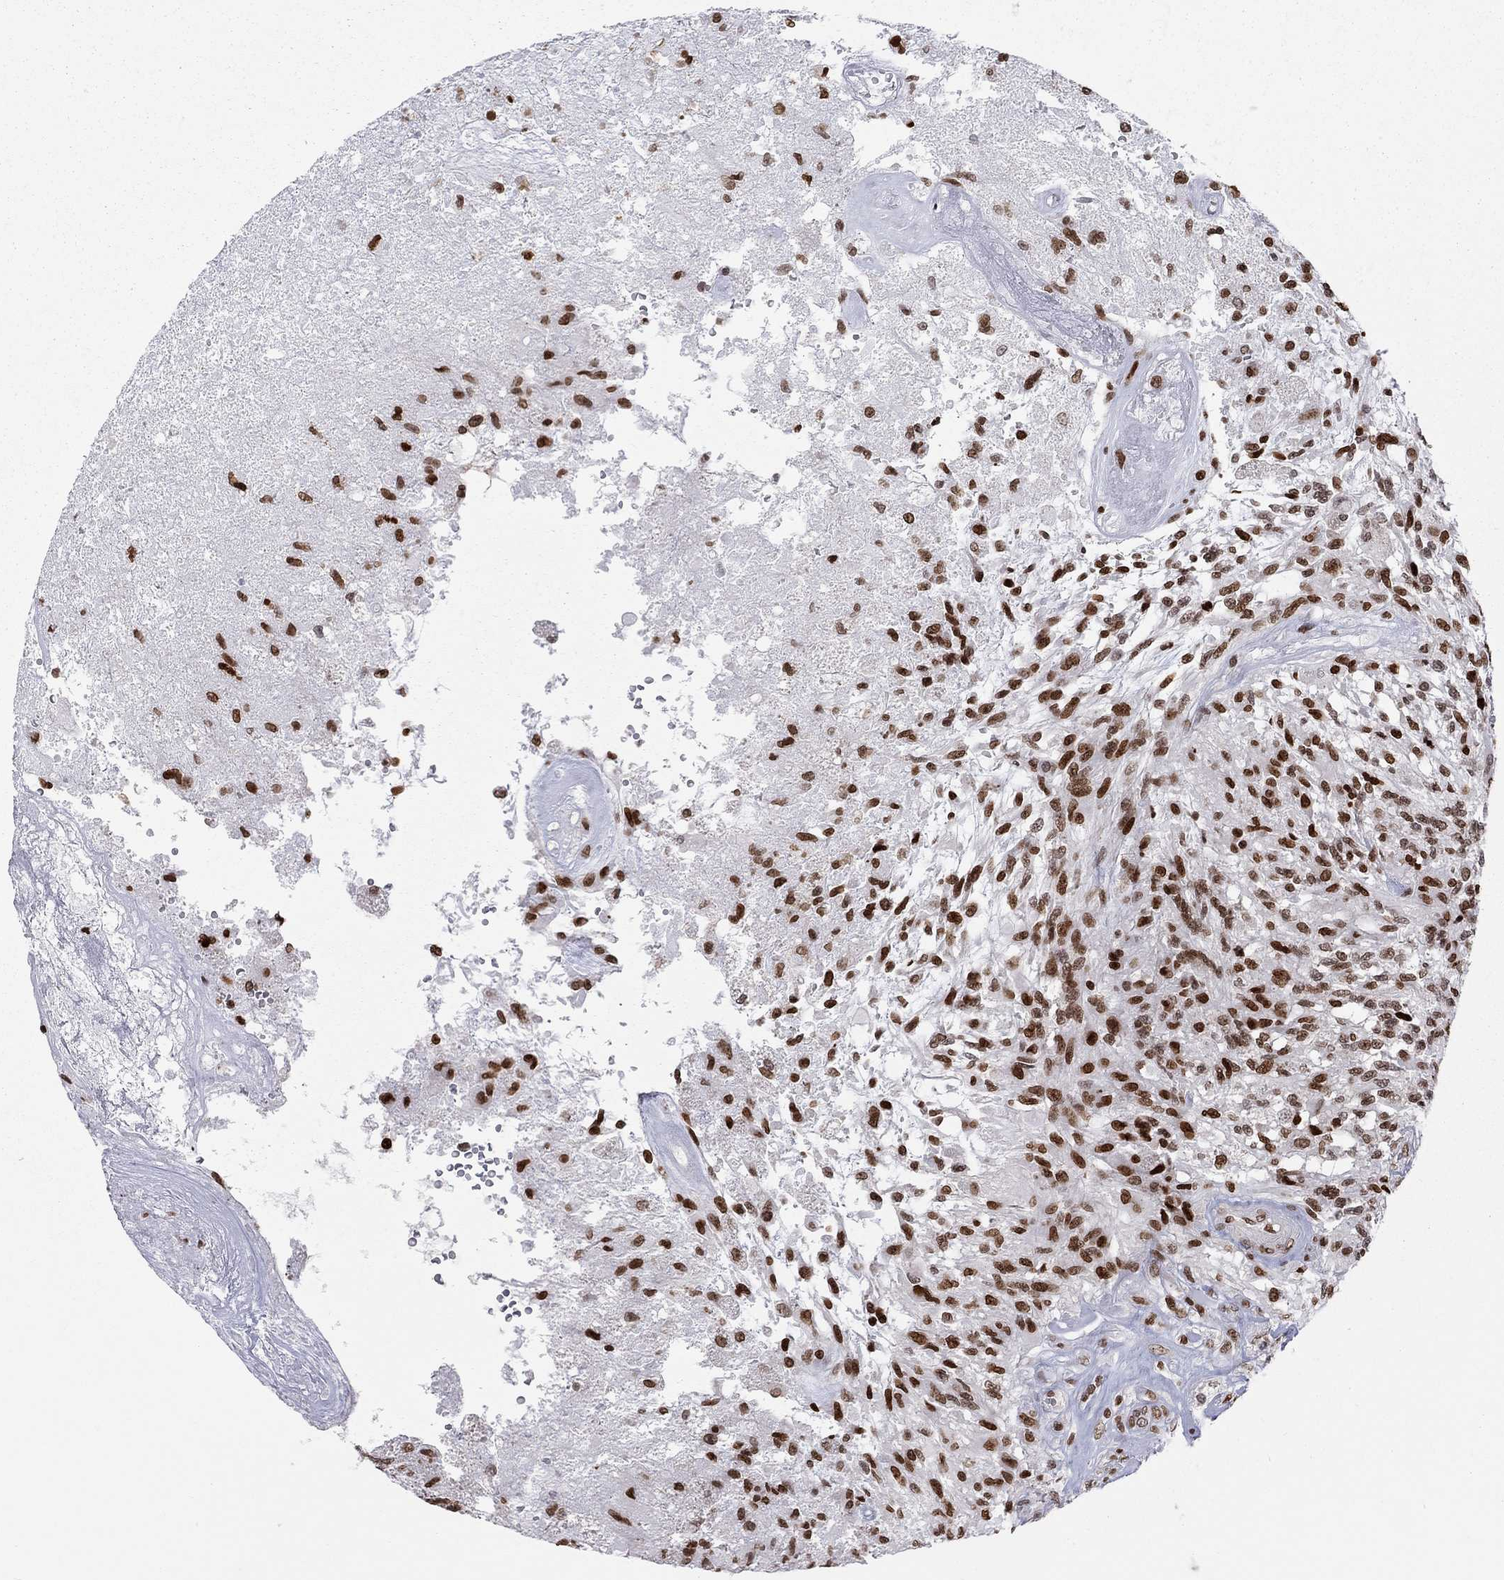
{"staining": {"intensity": "strong", "quantity": ">75%", "location": "nuclear"}, "tissue": "glioma", "cell_type": "Tumor cells", "image_type": "cancer", "snomed": [{"axis": "morphology", "description": "Glioma, malignant, High grade"}, {"axis": "topography", "description": "Brain"}], "caption": "This image exhibits IHC staining of glioma, with high strong nuclear positivity in about >75% of tumor cells.", "gene": "H2AX", "patient": {"sex": "male", "age": 56}}